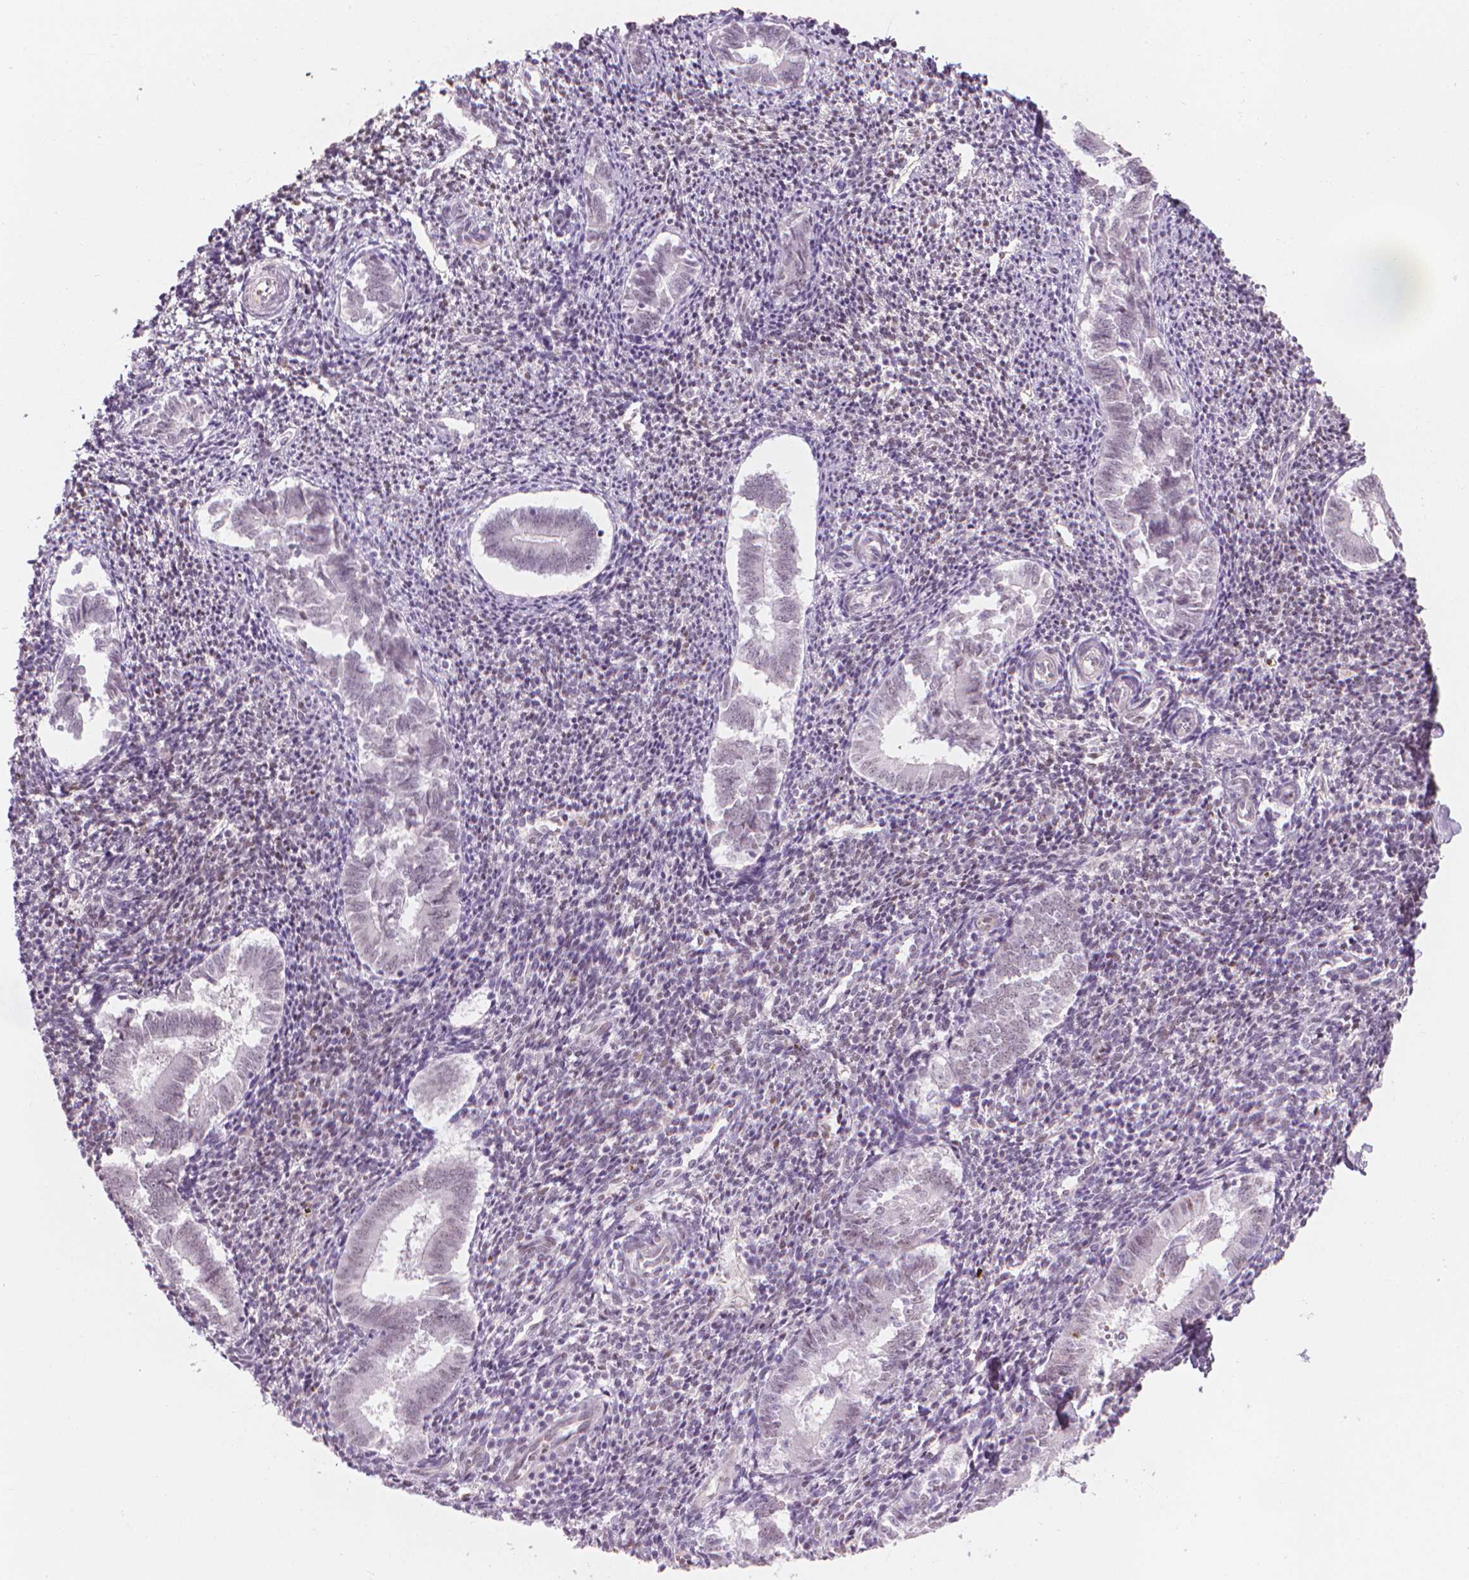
{"staining": {"intensity": "negative", "quantity": "none", "location": "none"}, "tissue": "endometrium", "cell_type": "Cells in endometrial stroma", "image_type": "normal", "snomed": [{"axis": "morphology", "description": "Normal tissue, NOS"}, {"axis": "topography", "description": "Endometrium"}], "caption": "IHC of unremarkable endometrium reveals no positivity in cells in endometrial stroma. (DAB immunohistochemistry, high magnification).", "gene": "CDKN1C", "patient": {"sex": "female", "age": 25}}